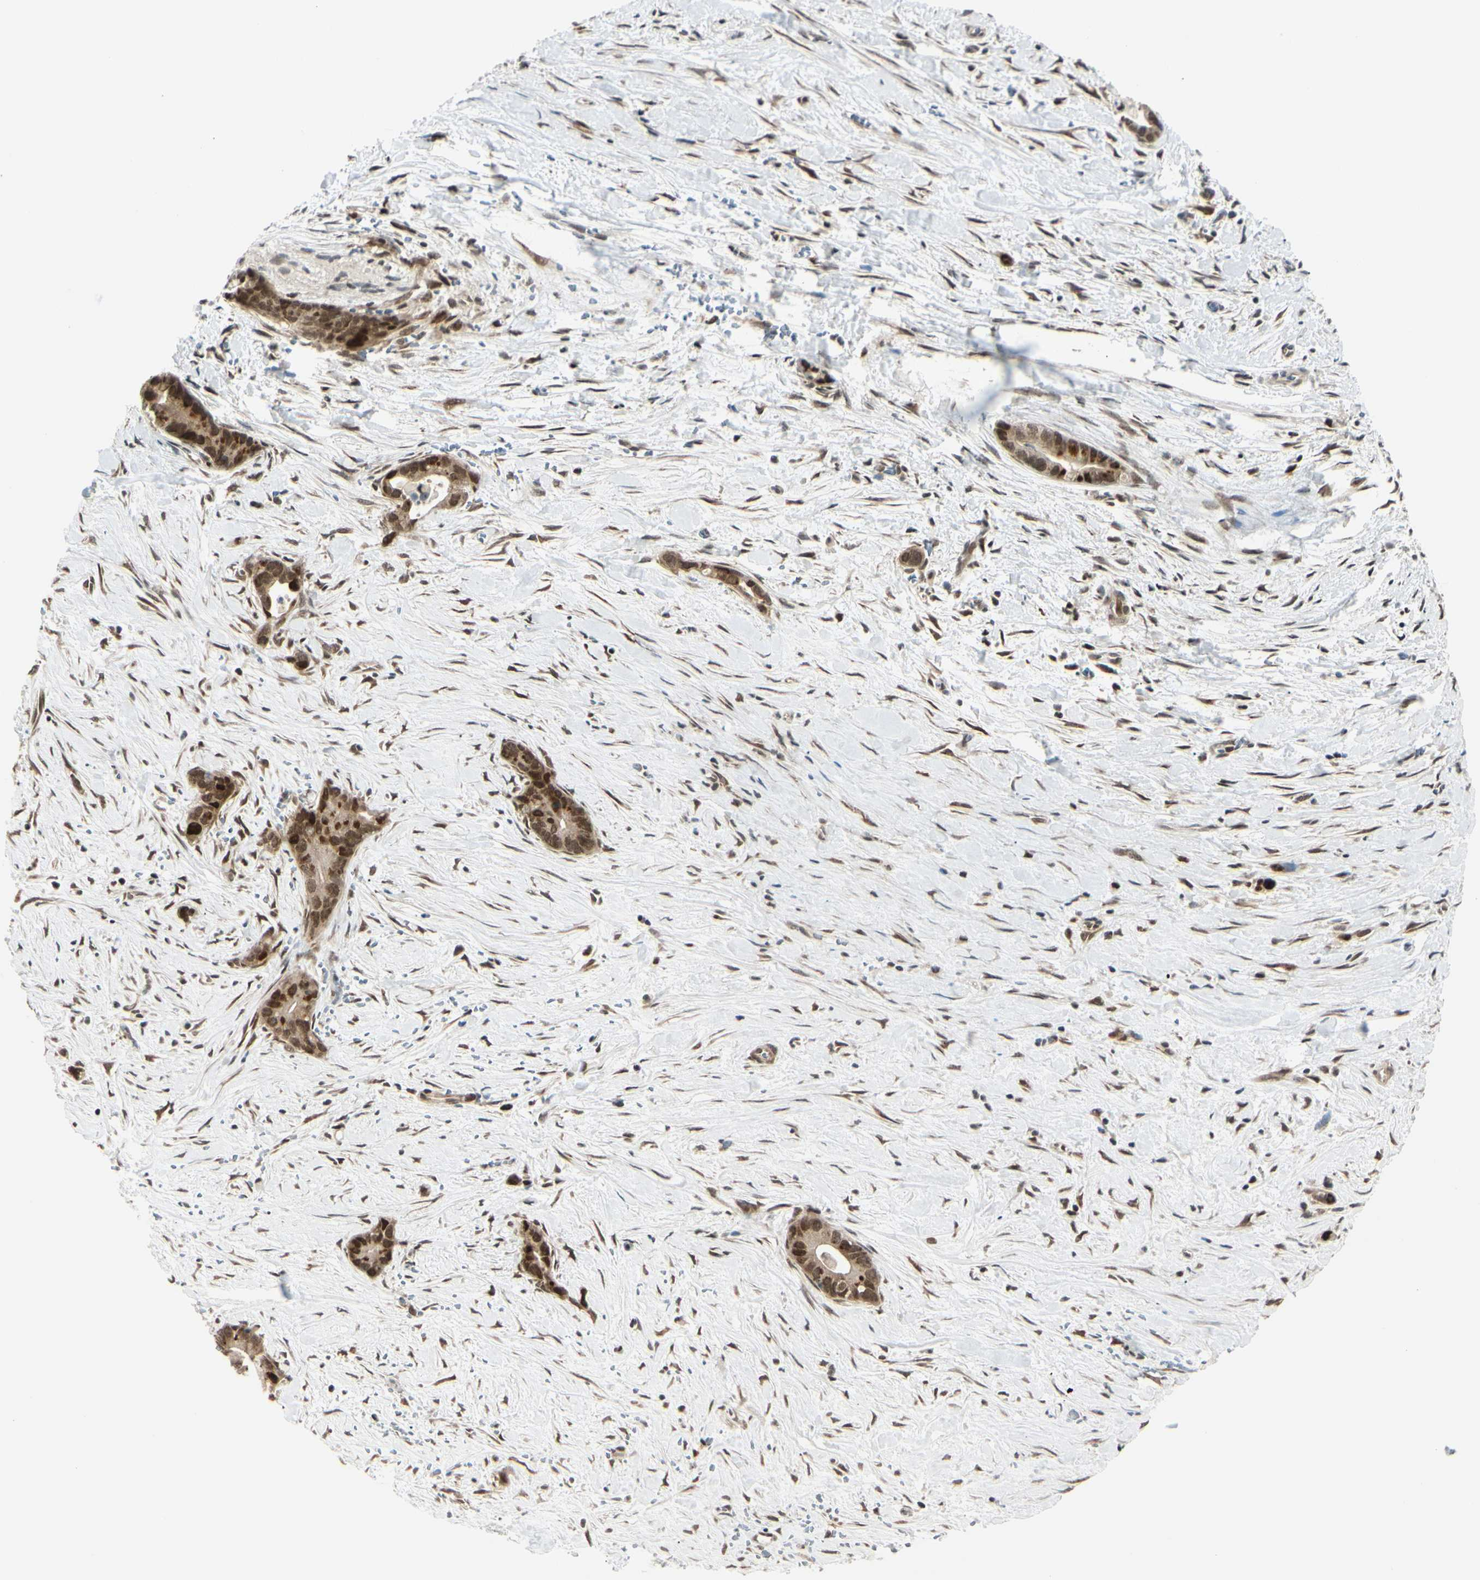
{"staining": {"intensity": "moderate", "quantity": ">75%", "location": "cytoplasmic/membranous,nuclear"}, "tissue": "liver cancer", "cell_type": "Tumor cells", "image_type": "cancer", "snomed": [{"axis": "morphology", "description": "Cholangiocarcinoma"}, {"axis": "topography", "description": "Liver"}], "caption": "A photomicrograph showing moderate cytoplasmic/membranous and nuclear staining in approximately >75% of tumor cells in cholangiocarcinoma (liver), as visualized by brown immunohistochemical staining.", "gene": "BRMS1", "patient": {"sex": "female", "age": 55}}